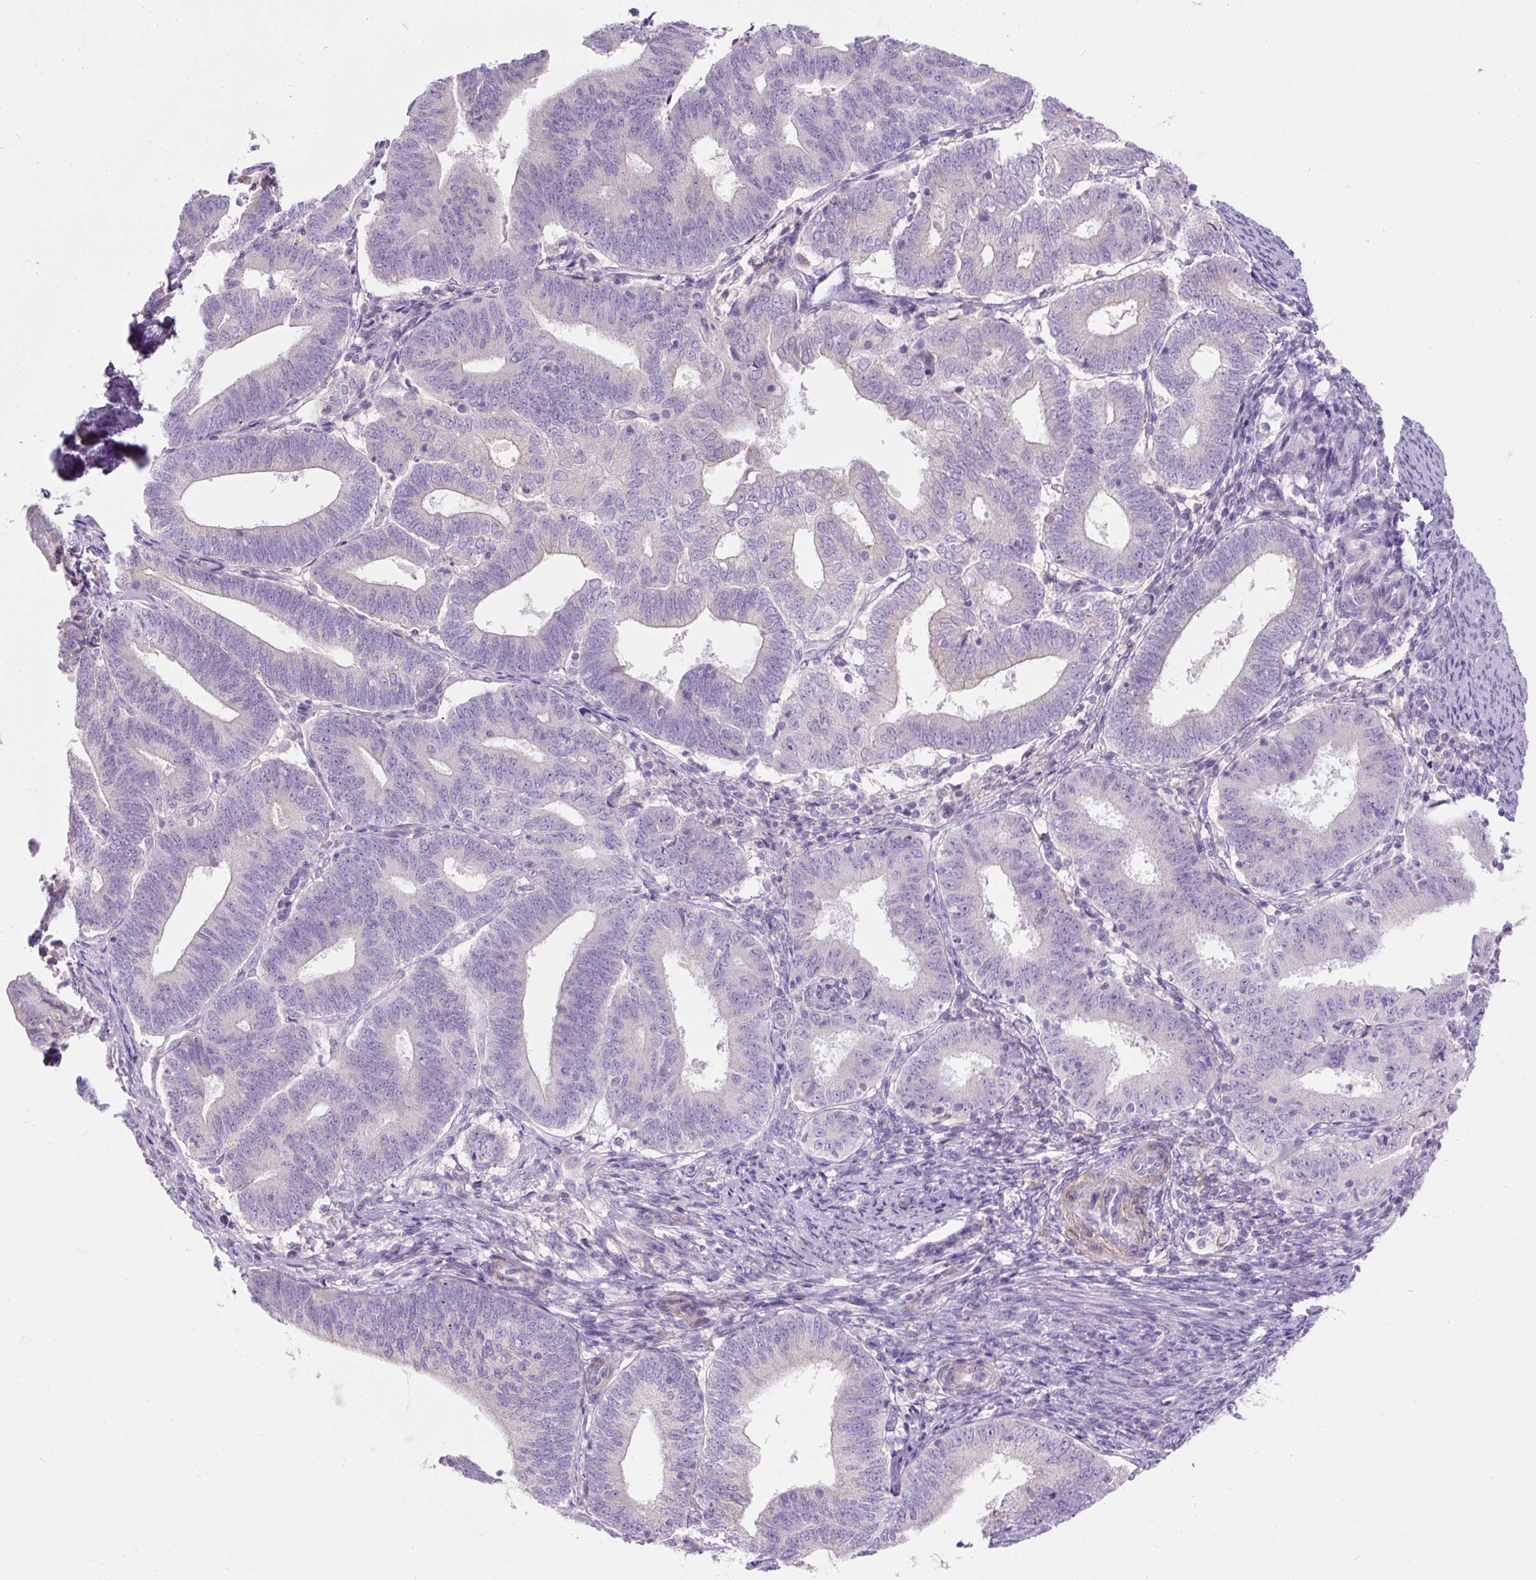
{"staining": {"intensity": "negative", "quantity": "none", "location": "none"}, "tissue": "endometrial cancer", "cell_type": "Tumor cells", "image_type": "cancer", "snomed": [{"axis": "morphology", "description": "Adenocarcinoma, NOS"}, {"axis": "topography", "description": "Endometrium"}], "caption": "Immunohistochemistry image of neoplastic tissue: endometrial adenocarcinoma stained with DAB (3,3'-diaminobenzidine) displays no significant protein expression in tumor cells. Brightfield microscopy of immunohistochemistry (IHC) stained with DAB (3,3'-diaminobenzidine) (brown) and hematoxylin (blue), captured at high magnification.", "gene": "SUSD5", "patient": {"sex": "female", "age": 70}}